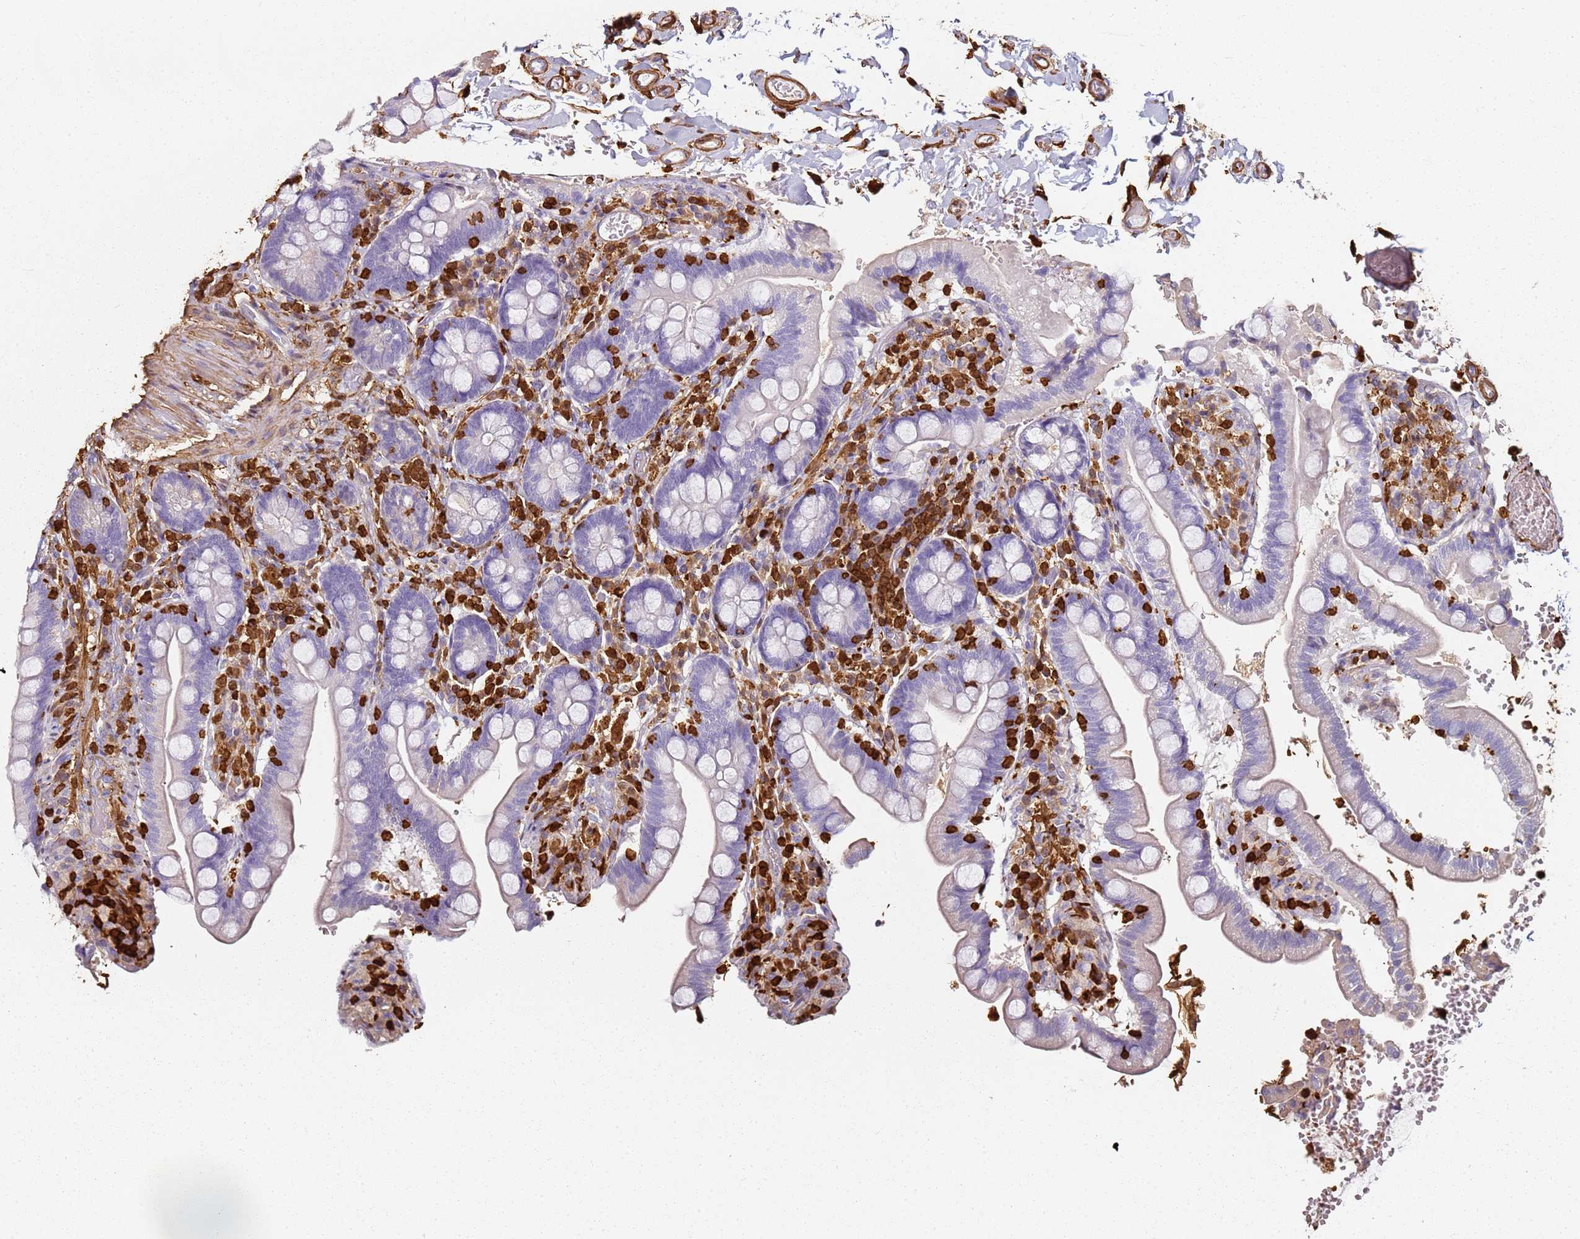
{"staining": {"intensity": "negative", "quantity": "none", "location": "none"}, "tissue": "small intestine", "cell_type": "Glandular cells", "image_type": "normal", "snomed": [{"axis": "morphology", "description": "Normal tissue, NOS"}, {"axis": "topography", "description": "Small intestine"}], "caption": "Immunohistochemical staining of benign human small intestine shows no significant positivity in glandular cells.", "gene": "S100A4", "patient": {"sex": "female", "age": 64}}